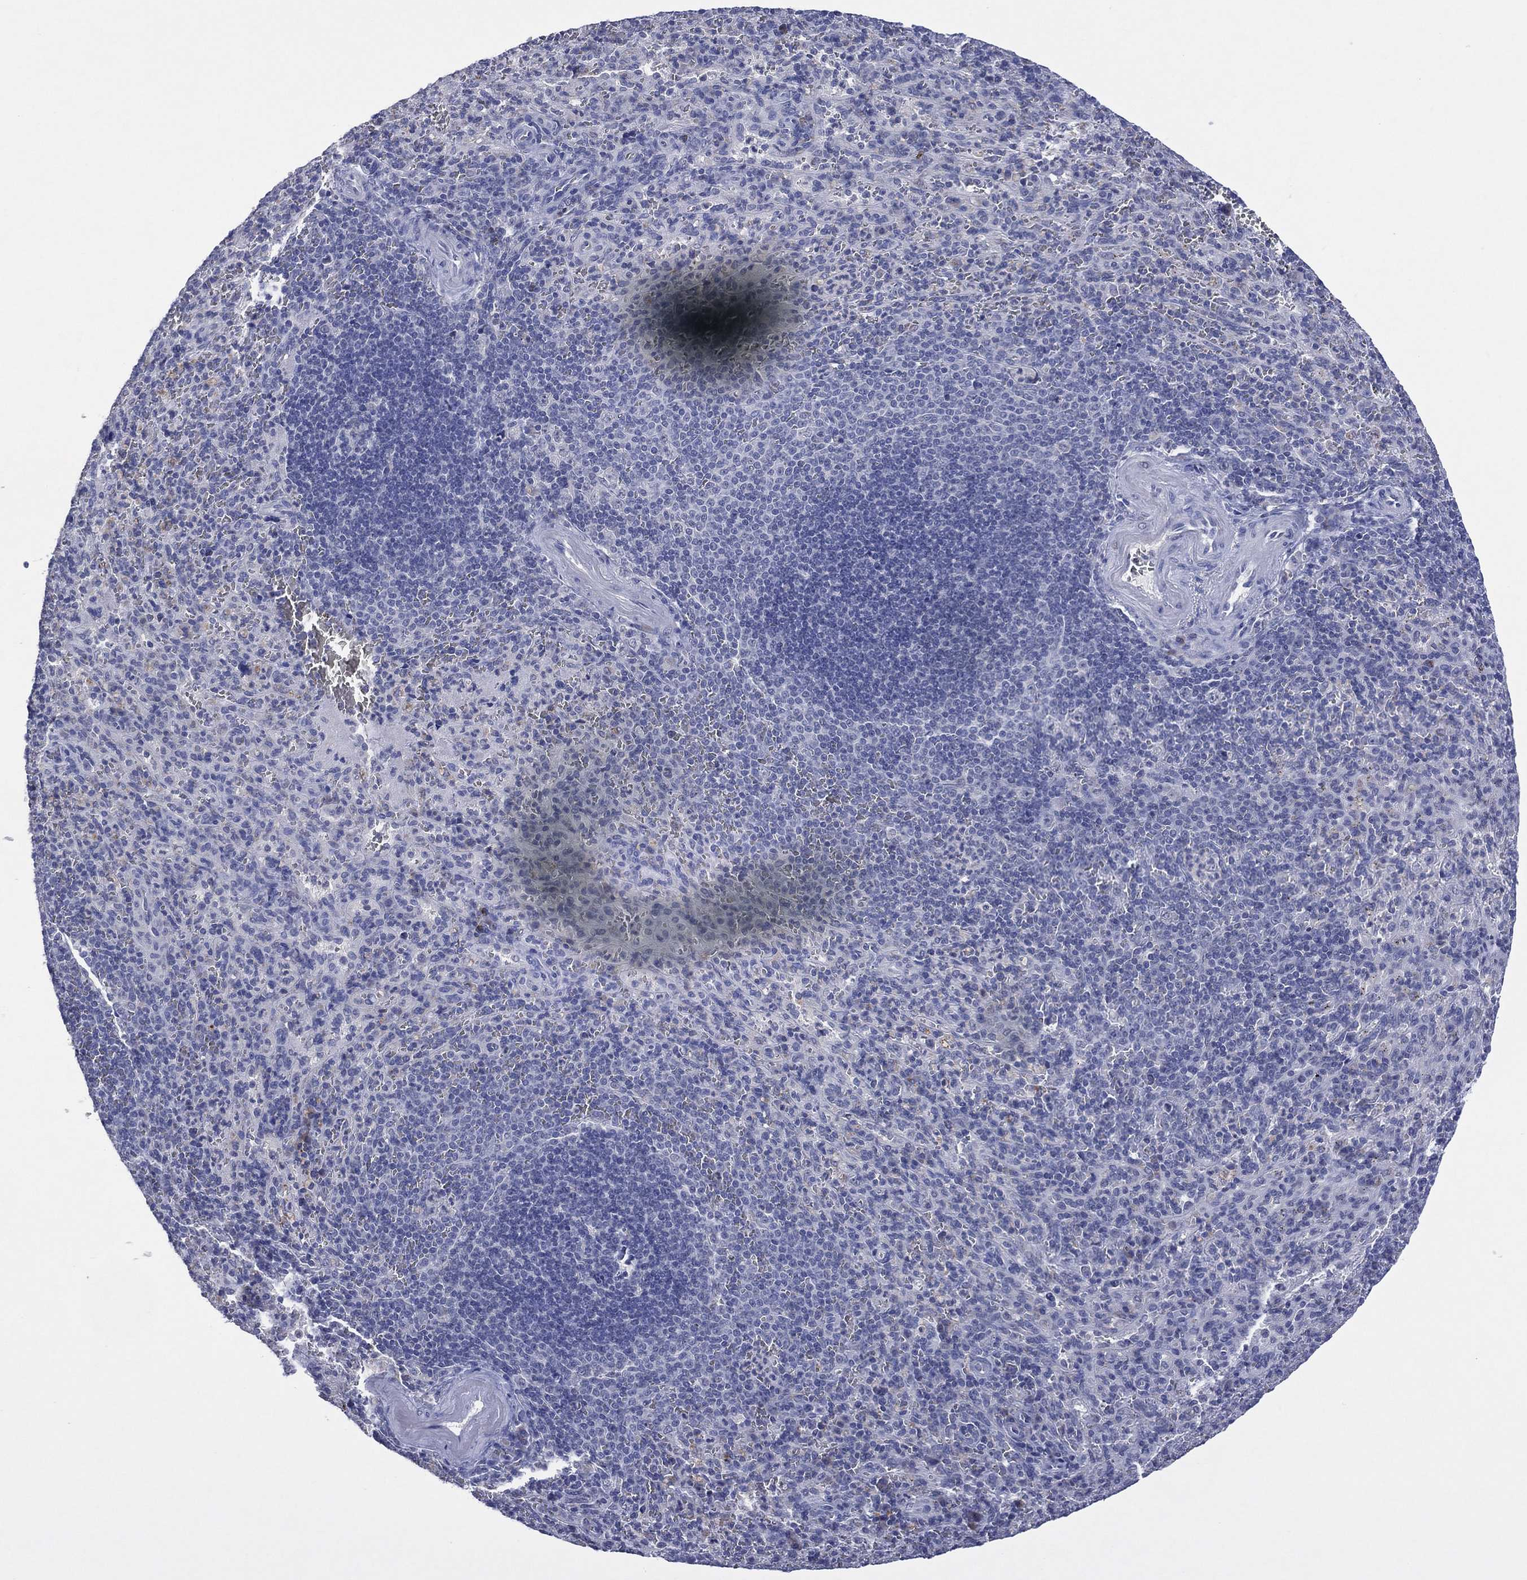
{"staining": {"intensity": "negative", "quantity": "none", "location": "none"}, "tissue": "spleen", "cell_type": "Cells in red pulp", "image_type": "normal", "snomed": [{"axis": "morphology", "description": "Normal tissue, NOS"}, {"axis": "topography", "description": "Spleen"}], "caption": "This is a photomicrograph of IHC staining of normal spleen, which shows no expression in cells in red pulp.", "gene": "ASB10", "patient": {"sex": "male", "age": 57}}